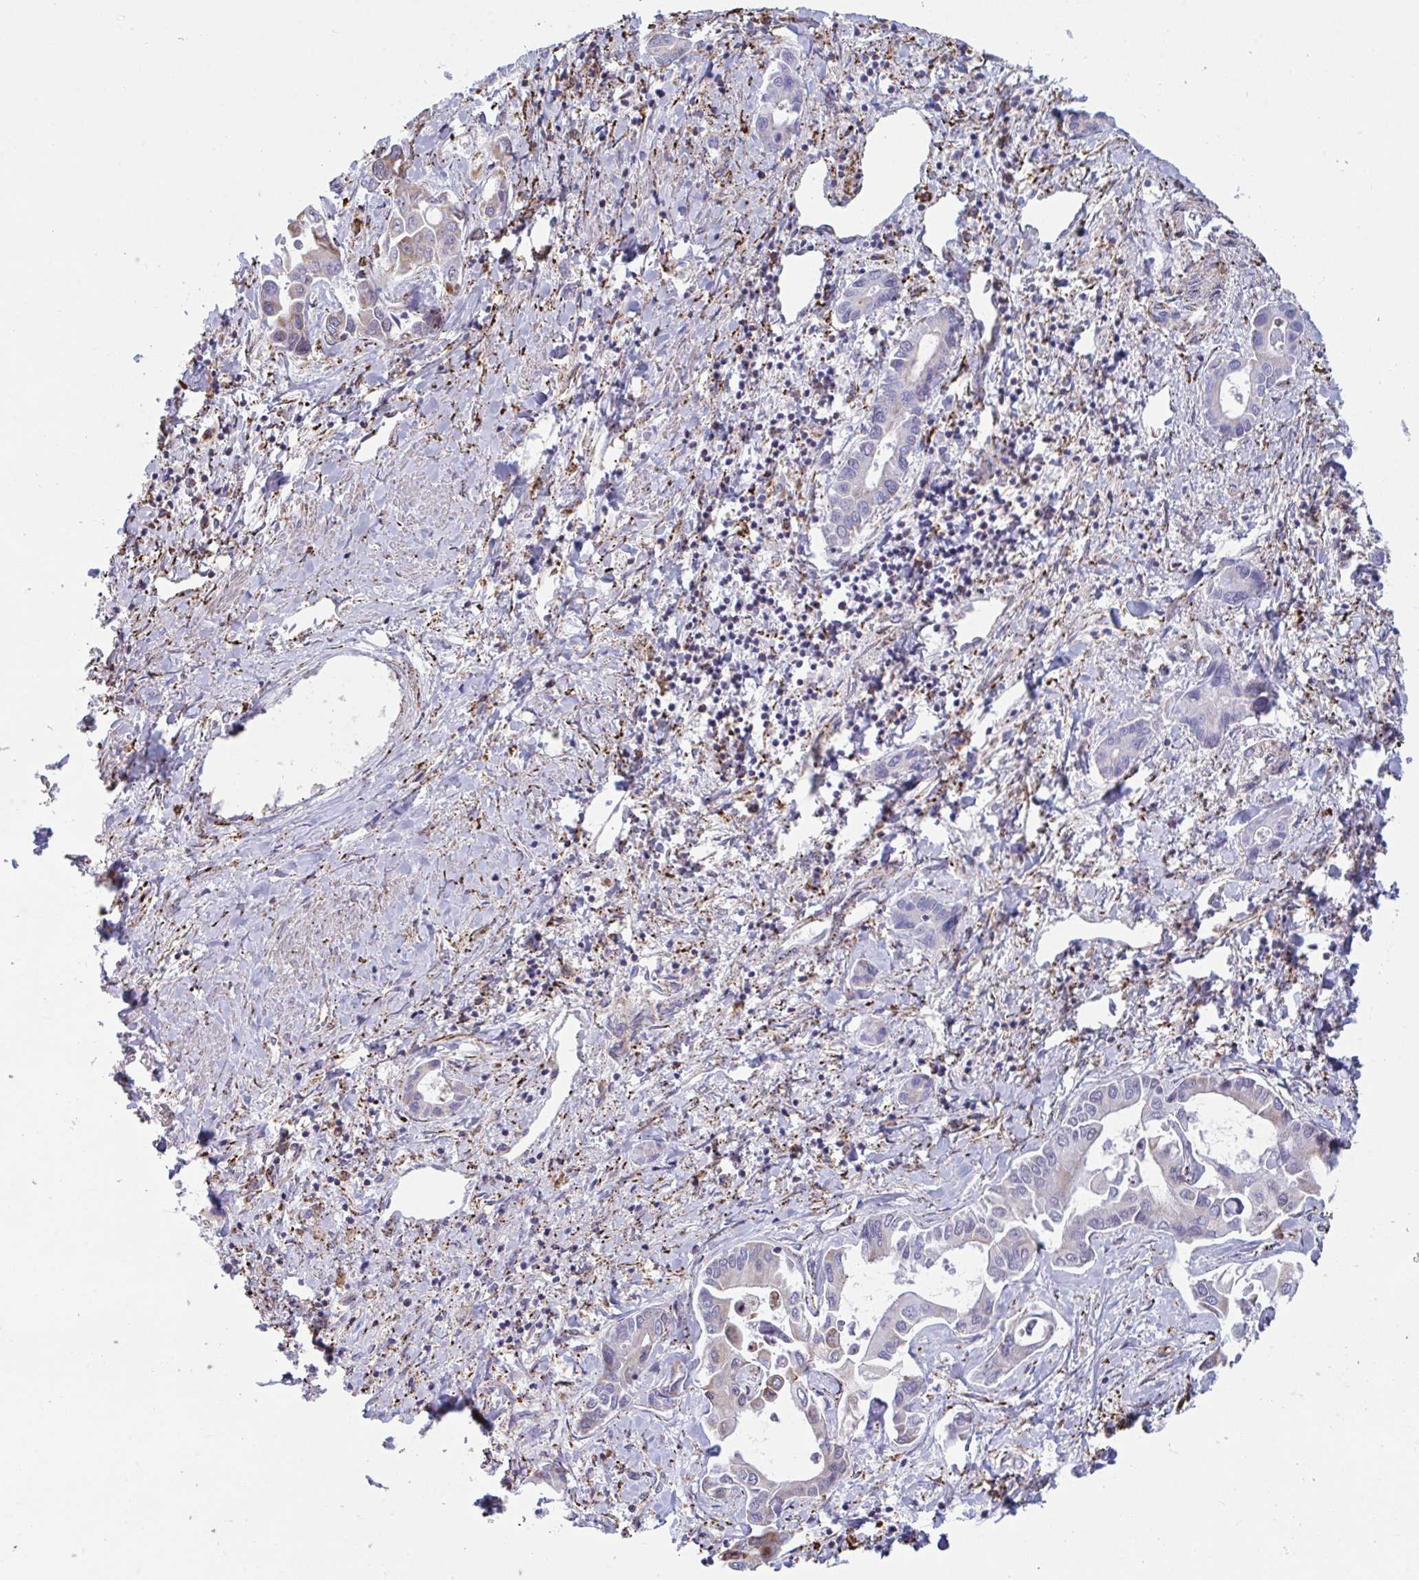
{"staining": {"intensity": "moderate", "quantity": "<25%", "location": "cytoplasmic/membranous"}, "tissue": "liver cancer", "cell_type": "Tumor cells", "image_type": "cancer", "snomed": [{"axis": "morphology", "description": "Cholangiocarcinoma"}, {"axis": "topography", "description": "Liver"}], "caption": "High-magnification brightfield microscopy of liver cholangiocarcinoma stained with DAB (brown) and counterstained with hematoxylin (blue). tumor cells exhibit moderate cytoplasmic/membranous expression is seen in approximately<25% of cells.", "gene": "PEAK3", "patient": {"sex": "male", "age": 66}}